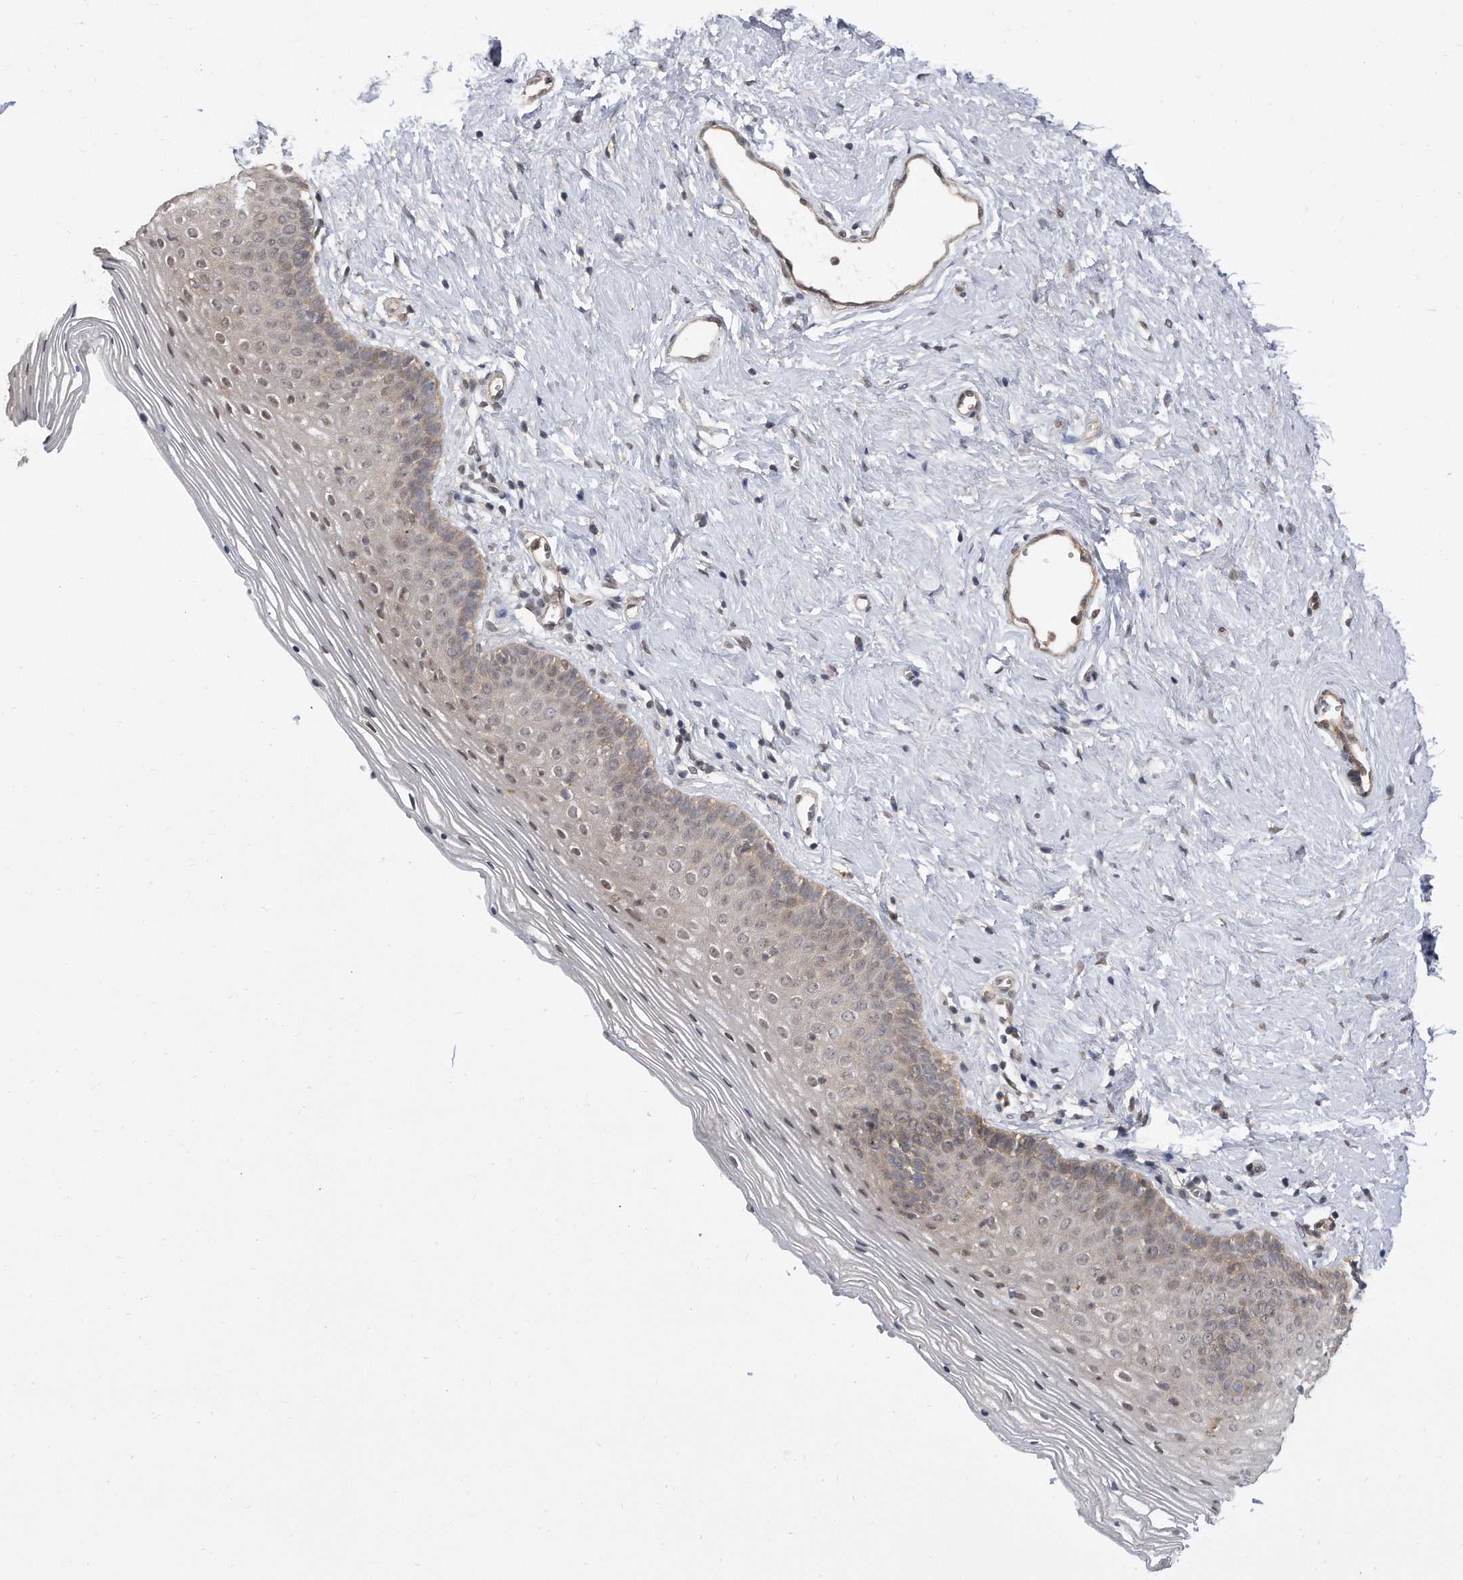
{"staining": {"intensity": "moderate", "quantity": "25%-75%", "location": "cytoplasmic/membranous,nuclear"}, "tissue": "vagina", "cell_type": "Squamous epithelial cells", "image_type": "normal", "snomed": [{"axis": "morphology", "description": "Normal tissue, NOS"}, {"axis": "topography", "description": "Vagina"}], "caption": "DAB (3,3'-diaminobenzidine) immunohistochemical staining of unremarkable vagina shows moderate cytoplasmic/membranous,nuclear protein staining in approximately 25%-75% of squamous epithelial cells.", "gene": "TCP1", "patient": {"sex": "female", "age": 32}}